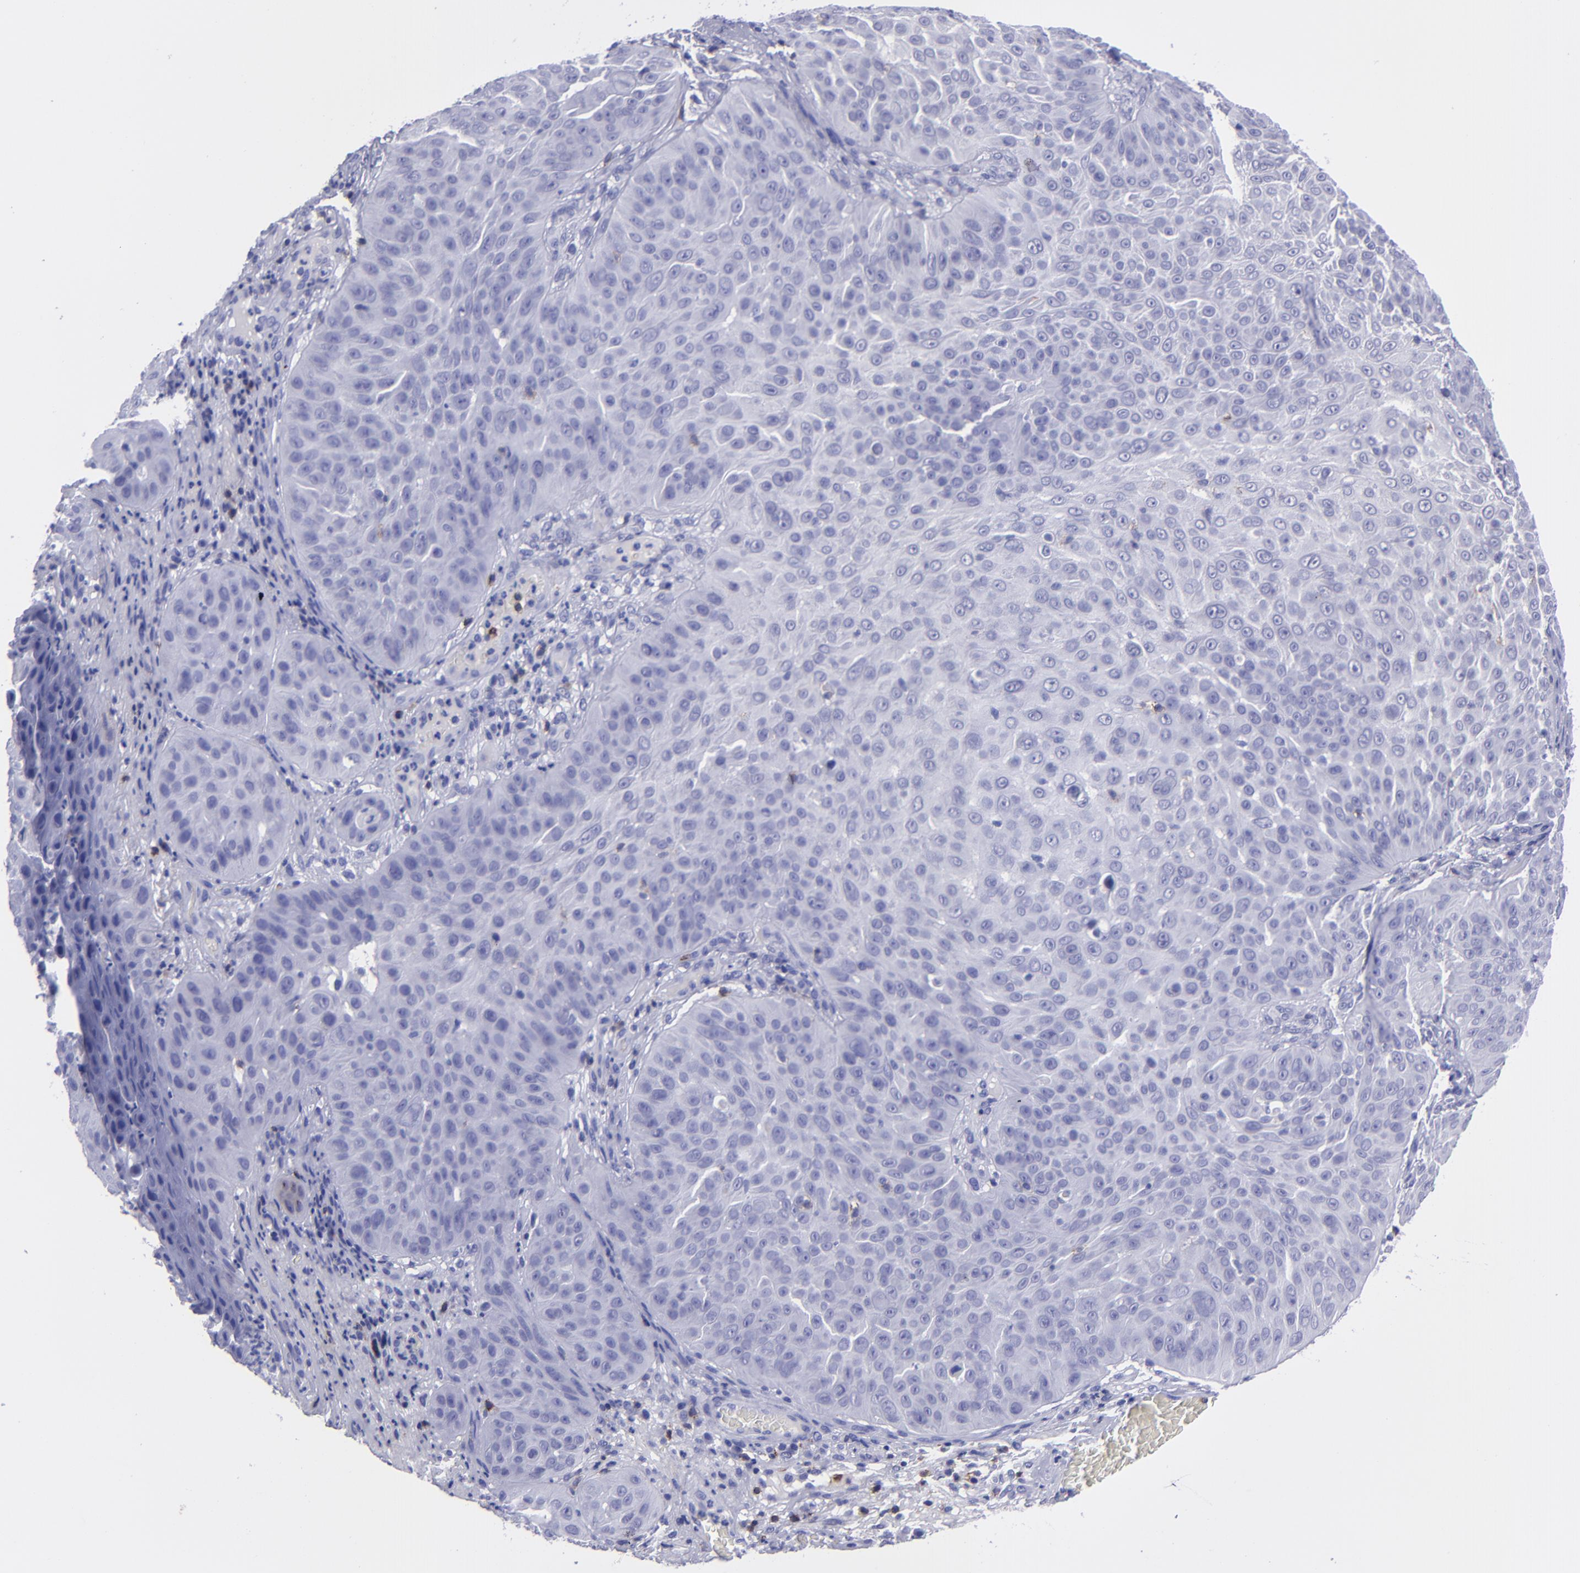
{"staining": {"intensity": "negative", "quantity": "none", "location": "none"}, "tissue": "skin cancer", "cell_type": "Tumor cells", "image_type": "cancer", "snomed": [{"axis": "morphology", "description": "Squamous cell carcinoma, NOS"}, {"axis": "topography", "description": "Skin"}], "caption": "This histopathology image is of skin cancer (squamous cell carcinoma) stained with immunohistochemistry to label a protein in brown with the nuclei are counter-stained blue. There is no staining in tumor cells.", "gene": "CD6", "patient": {"sex": "male", "age": 82}}